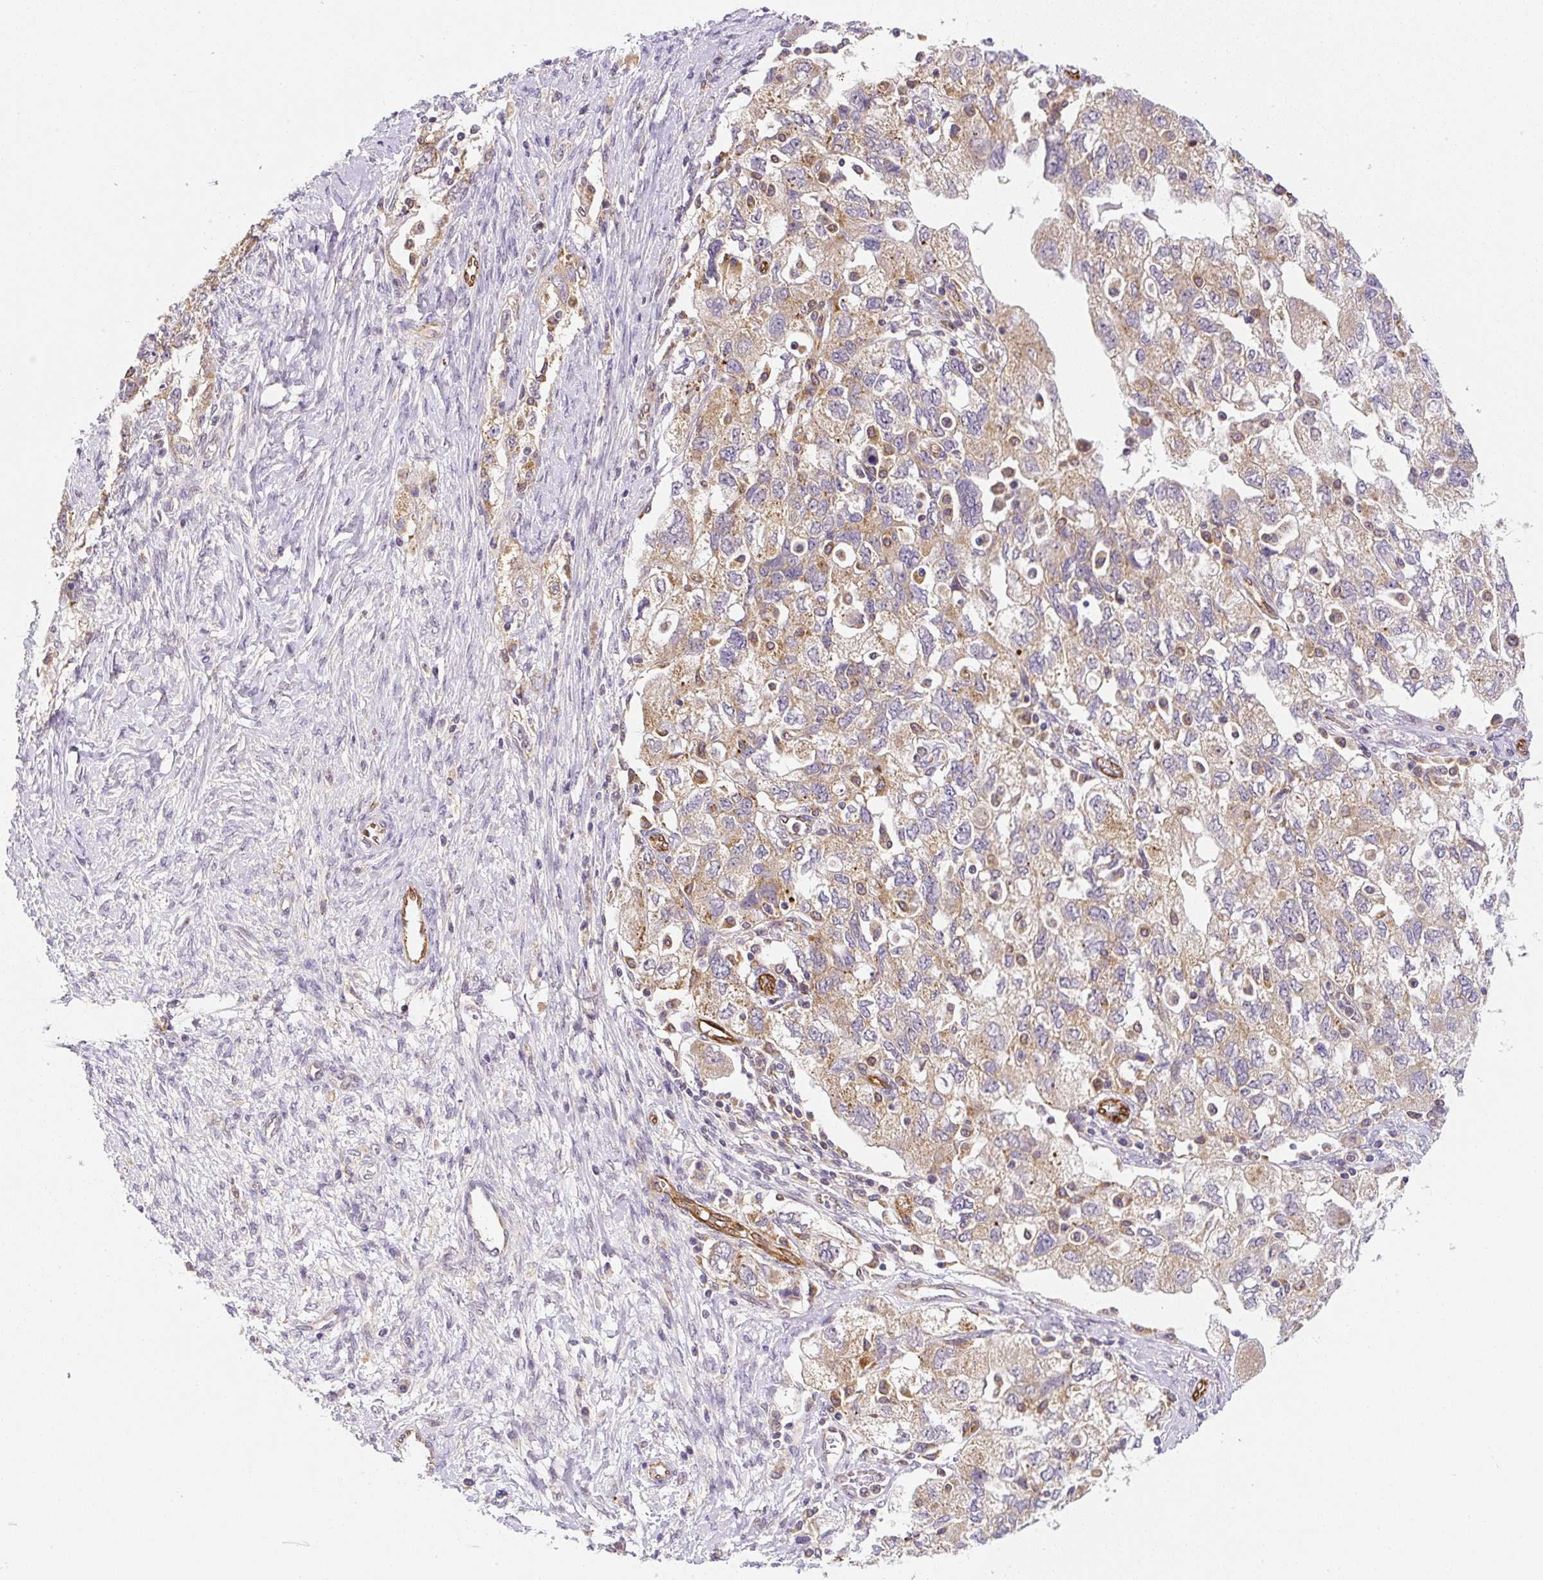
{"staining": {"intensity": "moderate", "quantity": "25%-75%", "location": "cytoplasmic/membranous"}, "tissue": "ovarian cancer", "cell_type": "Tumor cells", "image_type": "cancer", "snomed": [{"axis": "morphology", "description": "Carcinoma, NOS"}, {"axis": "morphology", "description": "Cystadenocarcinoma, serous, NOS"}, {"axis": "topography", "description": "Ovary"}], "caption": "Protein staining by immunohistochemistry (IHC) shows moderate cytoplasmic/membranous staining in about 25%-75% of tumor cells in carcinoma (ovarian).", "gene": "PLA2G4A", "patient": {"sex": "female", "age": 69}}